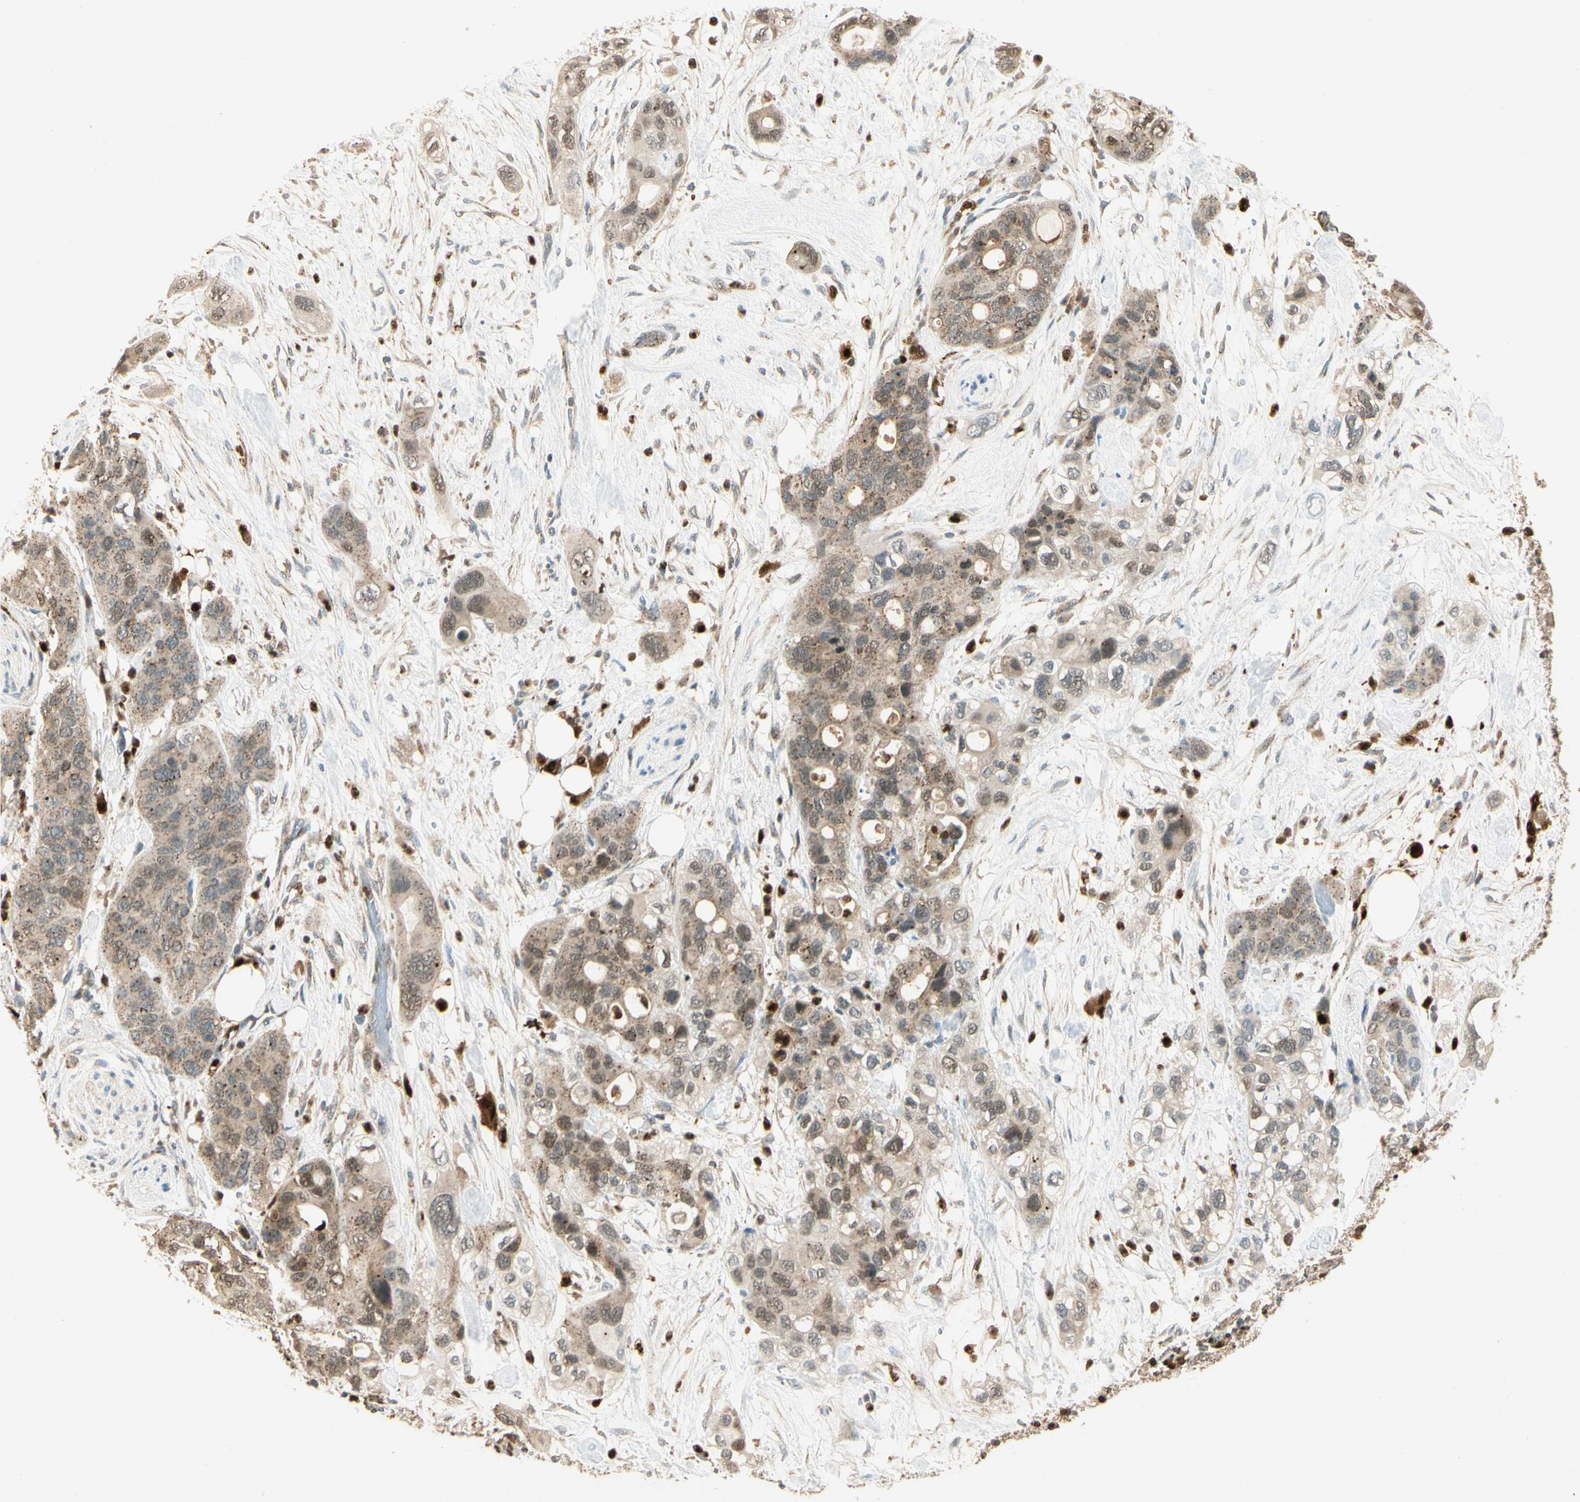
{"staining": {"intensity": "weak", "quantity": "25%-75%", "location": "cytoplasmic/membranous"}, "tissue": "pancreatic cancer", "cell_type": "Tumor cells", "image_type": "cancer", "snomed": [{"axis": "morphology", "description": "Adenocarcinoma, NOS"}, {"axis": "topography", "description": "Pancreas"}], "caption": "Pancreatic cancer (adenocarcinoma) stained for a protein (brown) shows weak cytoplasmic/membranous positive positivity in about 25%-75% of tumor cells.", "gene": "LTA4H", "patient": {"sex": "female", "age": 71}}